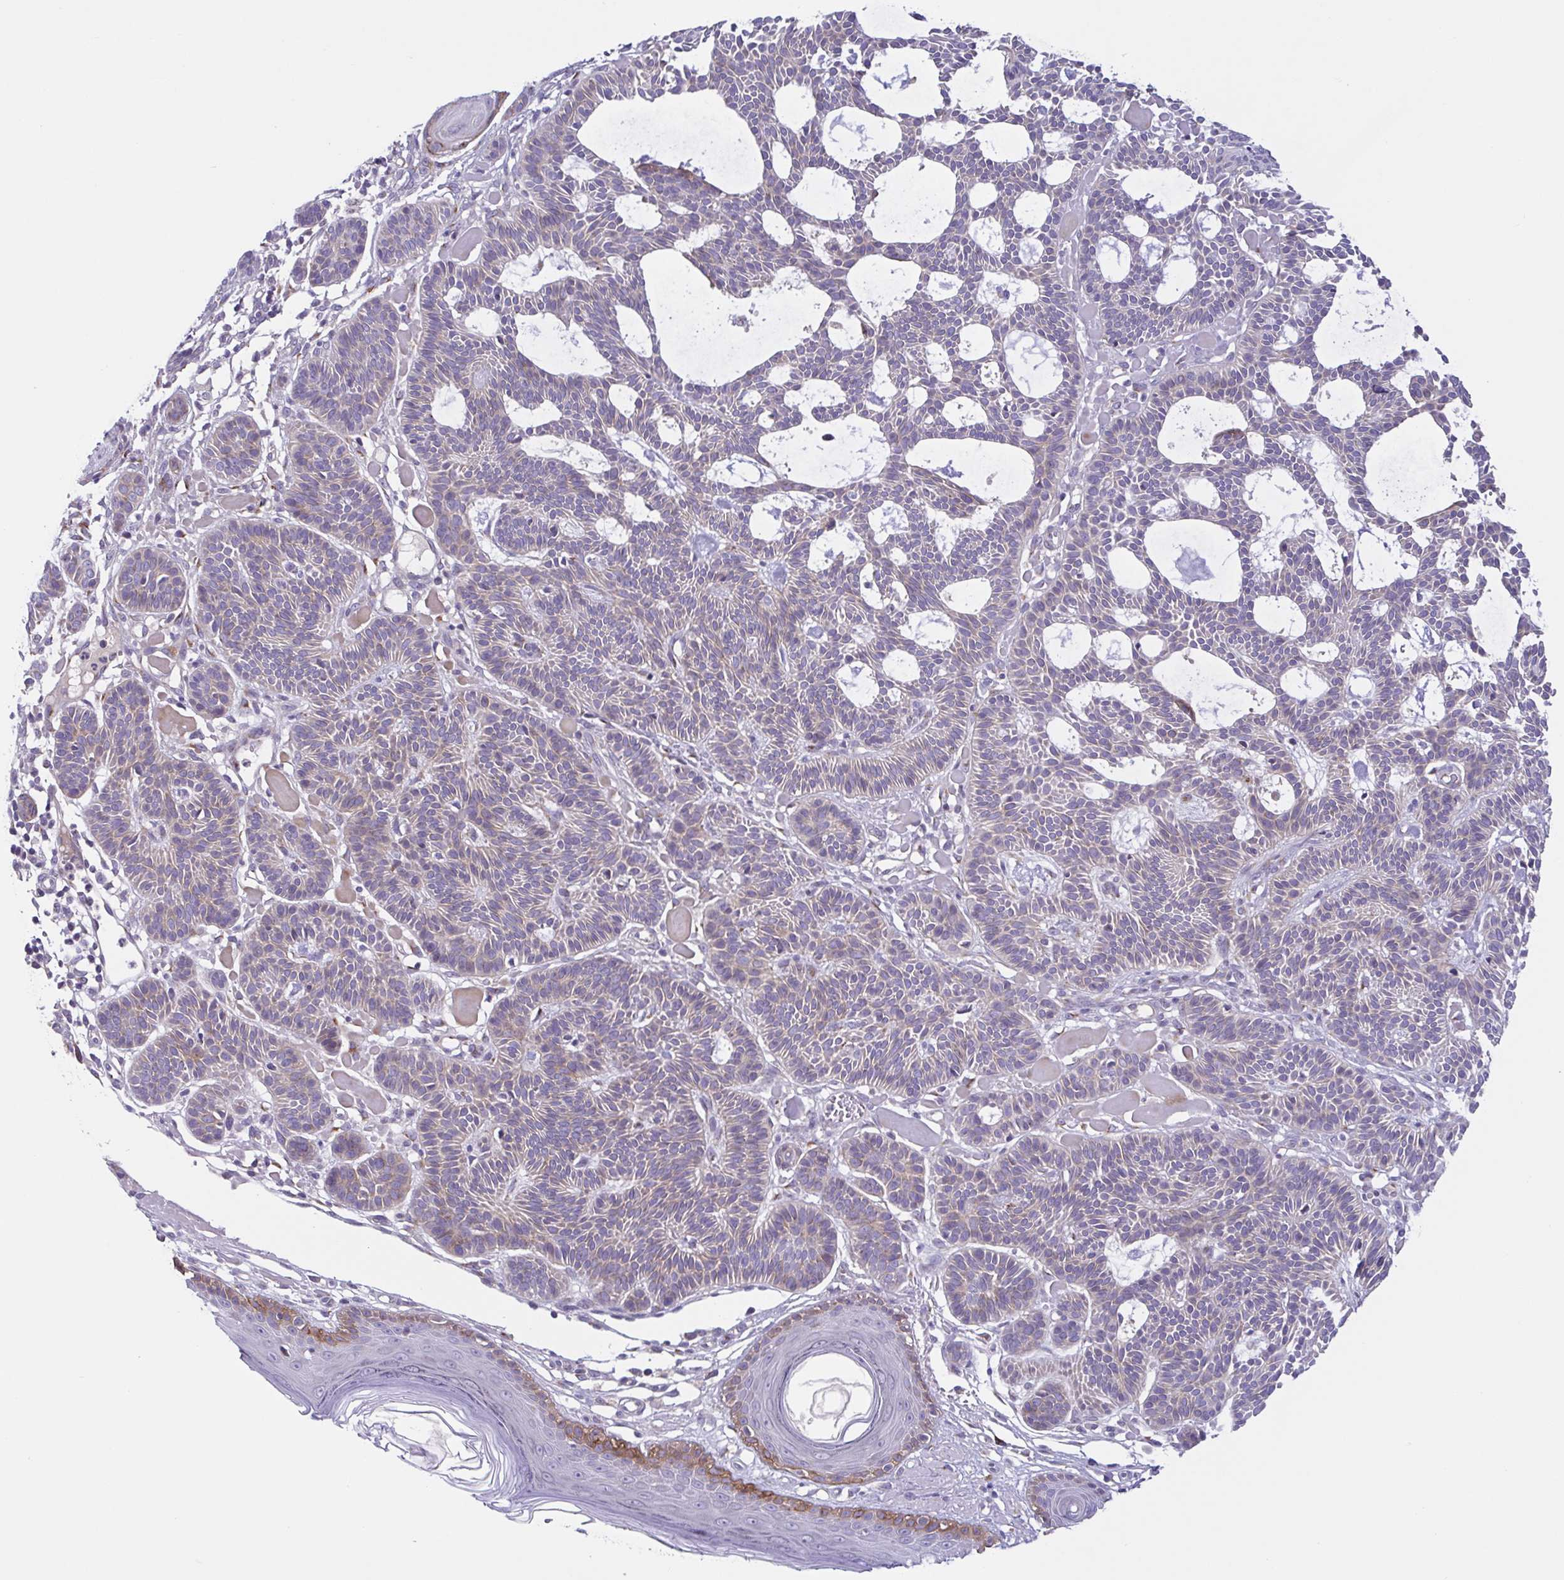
{"staining": {"intensity": "negative", "quantity": "none", "location": "none"}, "tissue": "skin cancer", "cell_type": "Tumor cells", "image_type": "cancer", "snomed": [{"axis": "morphology", "description": "Basal cell carcinoma"}, {"axis": "topography", "description": "Skin"}], "caption": "IHC micrograph of human skin cancer stained for a protein (brown), which displays no positivity in tumor cells. (DAB immunohistochemistry (IHC) with hematoxylin counter stain).", "gene": "COL17A1", "patient": {"sex": "male", "age": 85}}